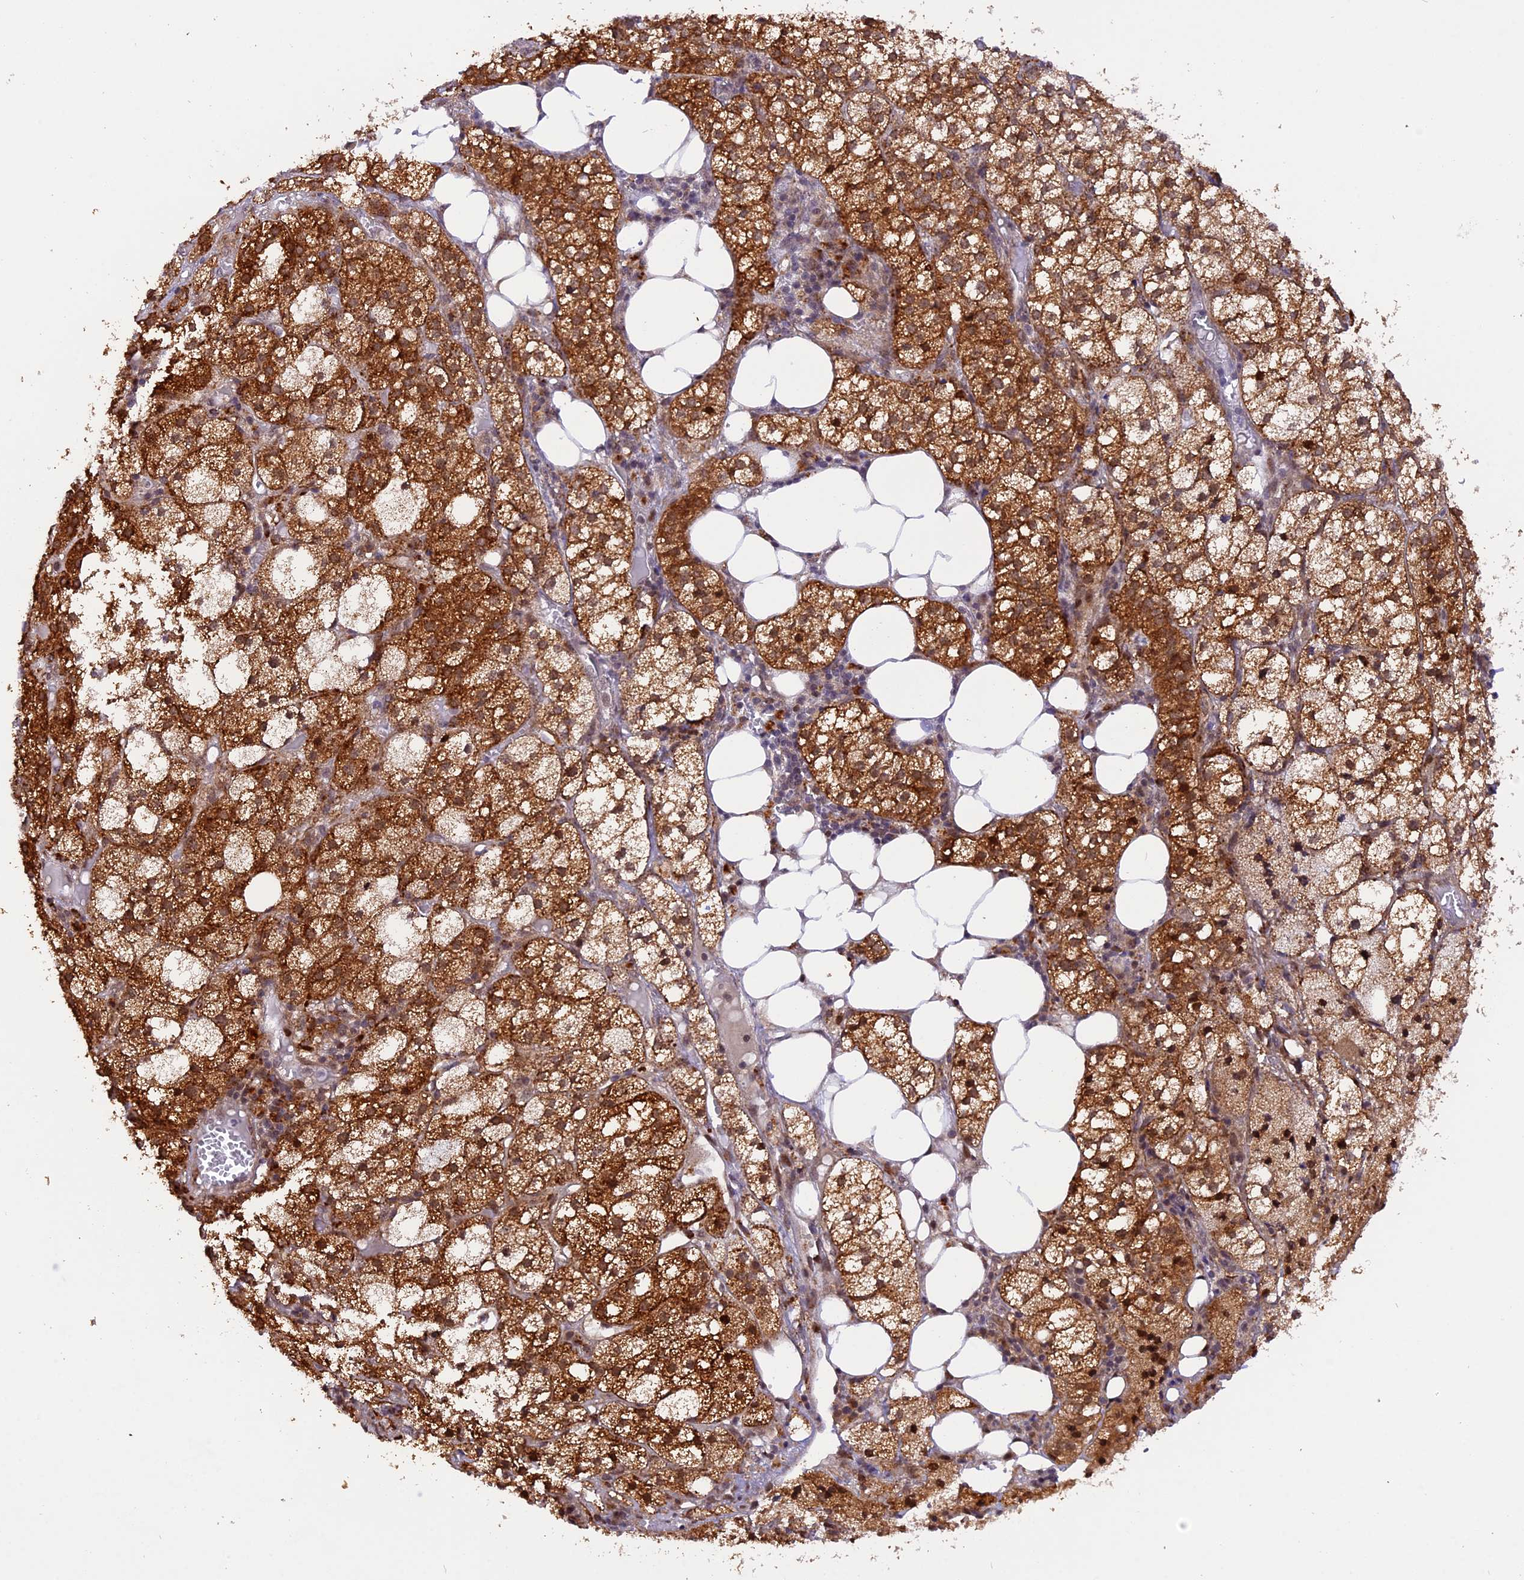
{"staining": {"intensity": "strong", "quantity": ">75%", "location": "cytoplasmic/membranous,nuclear"}, "tissue": "adrenal gland", "cell_type": "Glandular cells", "image_type": "normal", "snomed": [{"axis": "morphology", "description": "Normal tissue, NOS"}, {"axis": "topography", "description": "Adrenal gland"}], "caption": "Protein expression by immunohistochemistry (IHC) reveals strong cytoplasmic/membranous,nuclear expression in about >75% of glandular cells in normal adrenal gland. The staining was performed using DAB (3,3'-diaminobenzidine) to visualize the protein expression in brown, while the nuclei were stained in blue with hematoxylin (Magnification: 20x).", "gene": "SAMD4A", "patient": {"sex": "female", "age": 61}}